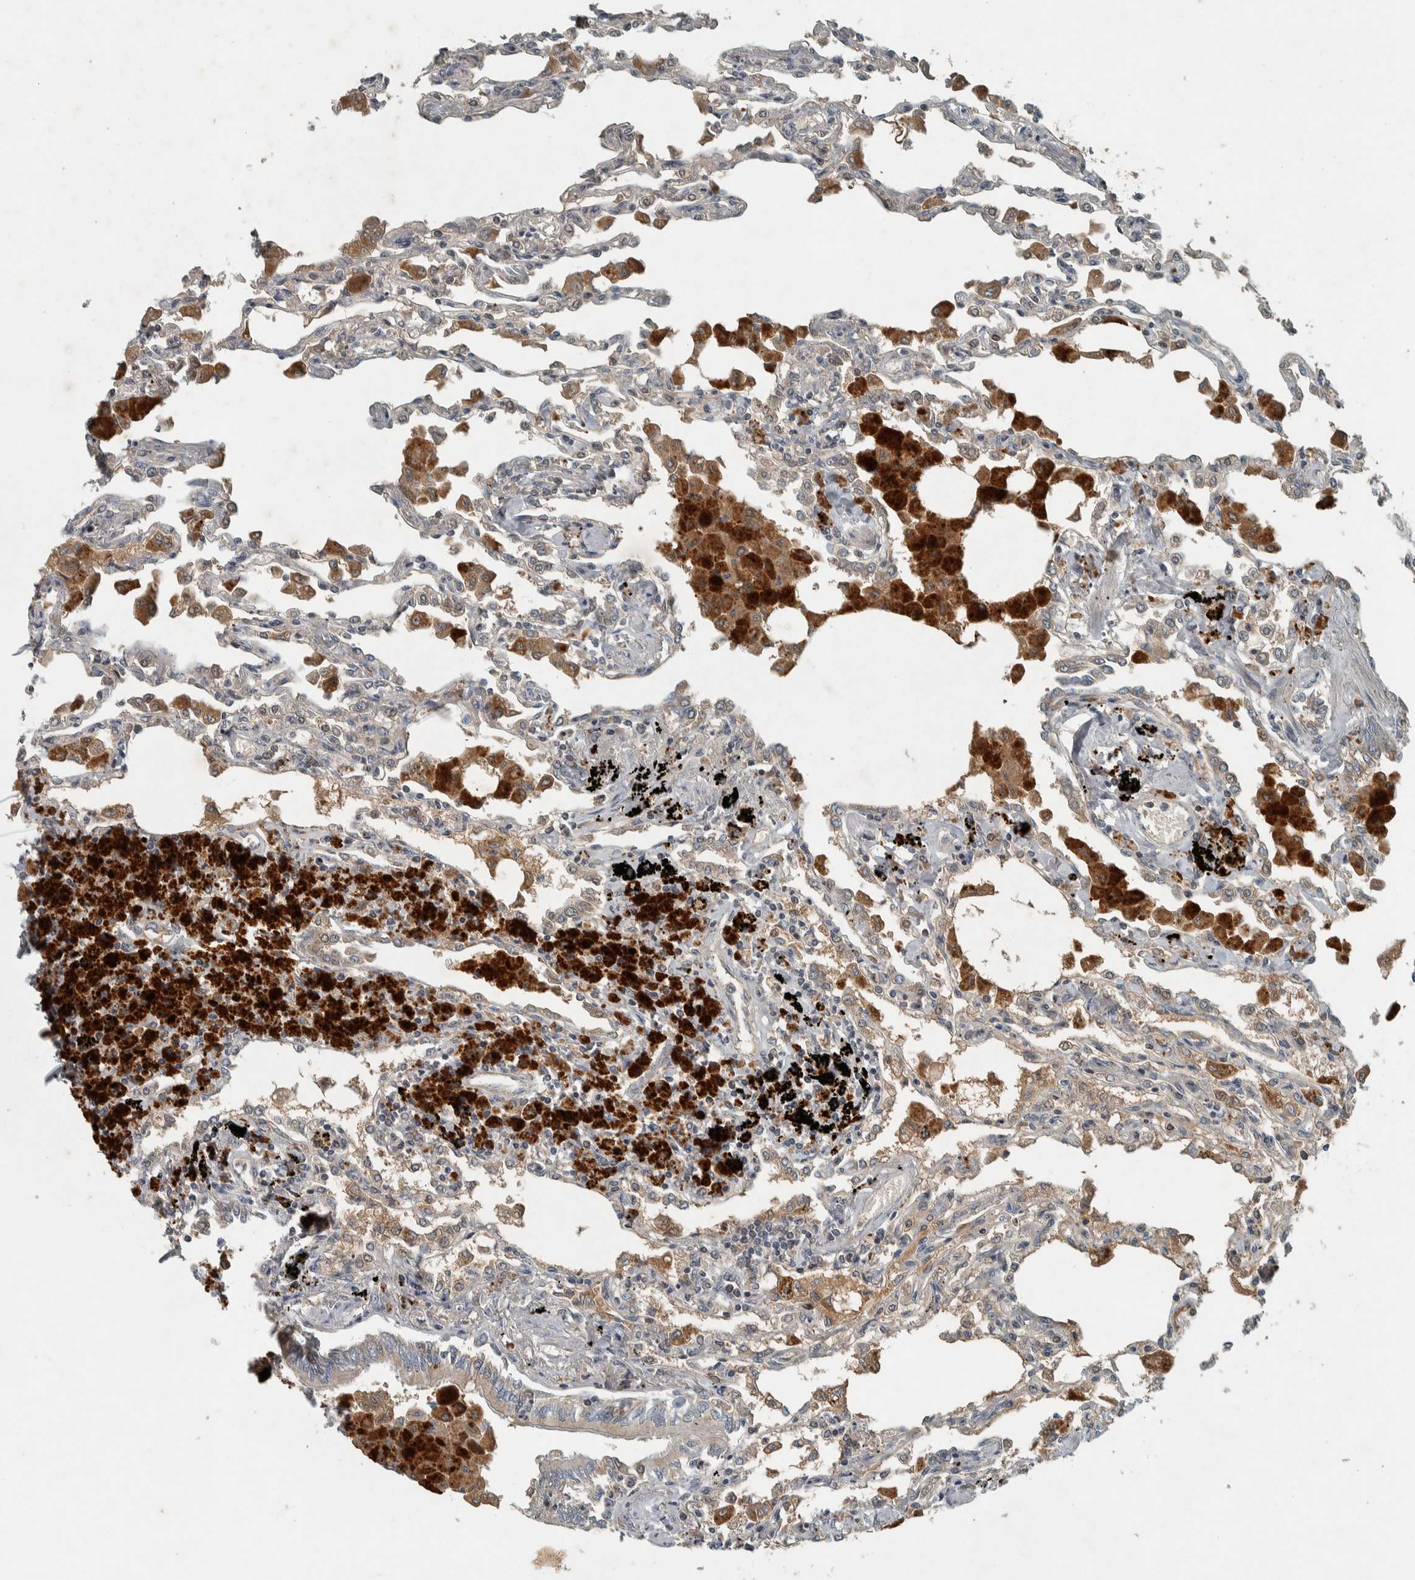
{"staining": {"intensity": "moderate", "quantity": "<25%", "location": "cytoplasmic/membranous"}, "tissue": "lung", "cell_type": "Alveolar cells", "image_type": "normal", "snomed": [{"axis": "morphology", "description": "Normal tissue, NOS"}, {"axis": "topography", "description": "Bronchus"}, {"axis": "topography", "description": "Lung"}], "caption": "Immunohistochemical staining of unremarkable human lung demonstrates low levels of moderate cytoplasmic/membranous staining in approximately <25% of alveolar cells. (Stains: DAB (3,3'-diaminobenzidine) in brown, nuclei in blue, Microscopy: brightfield microscopy at high magnification).", "gene": "CLCN2", "patient": {"sex": "female", "age": 49}}